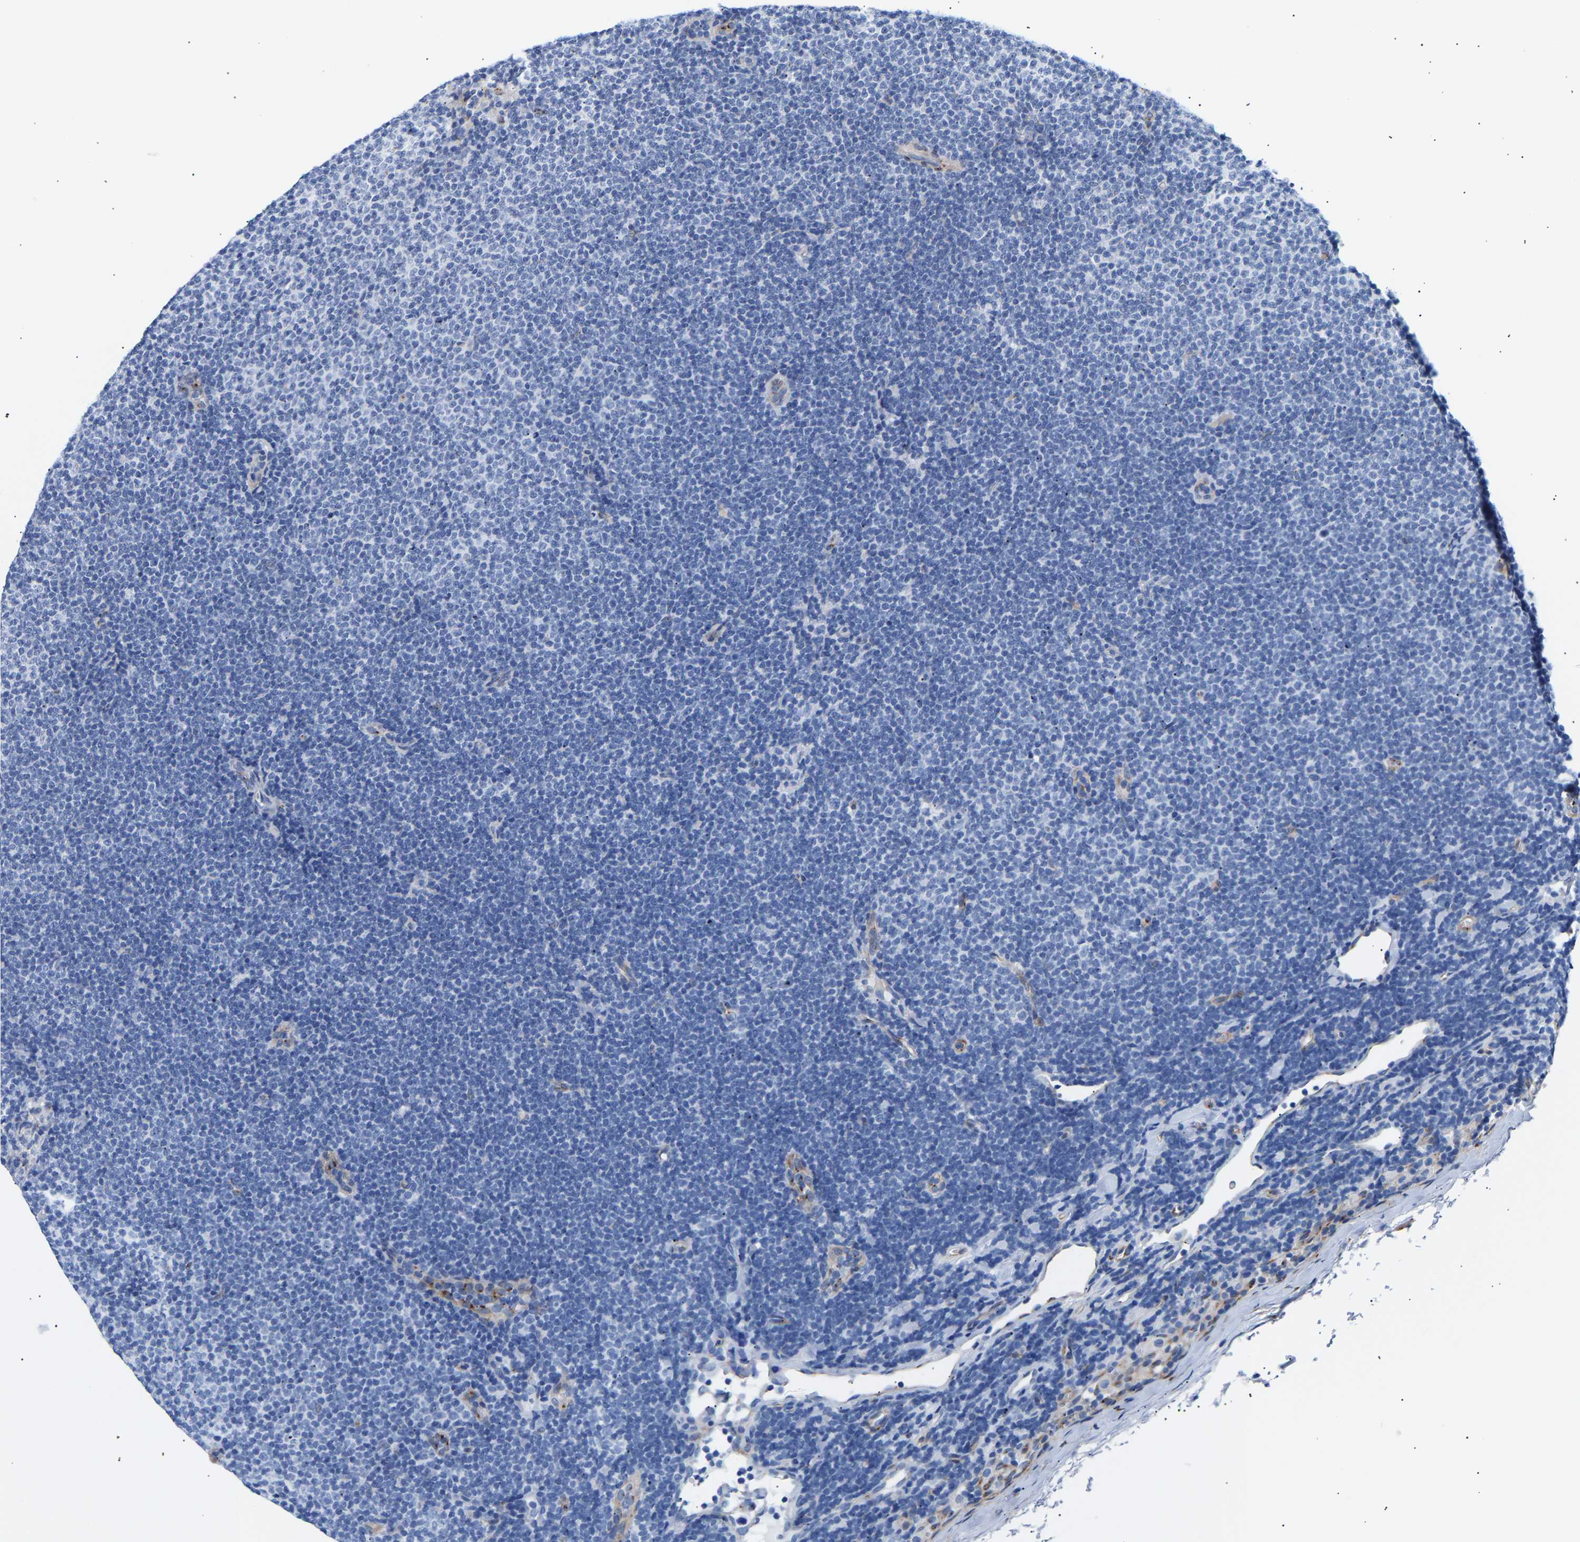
{"staining": {"intensity": "negative", "quantity": "none", "location": "none"}, "tissue": "lymphoma", "cell_type": "Tumor cells", "image_type": "cancer", "snomed": [{"axis": "morphology", "description": "Malignant lymphoma, non-Hodgkin's type, Low grade"}, {"axis": "topography", "description": "Lymph node"}], "caption": "Tumor cells show no significant protein positivity in low-grade malignant lymphoma, non-Hodgkin's type.", "gene": "IGFBP7", "patient": {"sex": "female", "age": 53}}